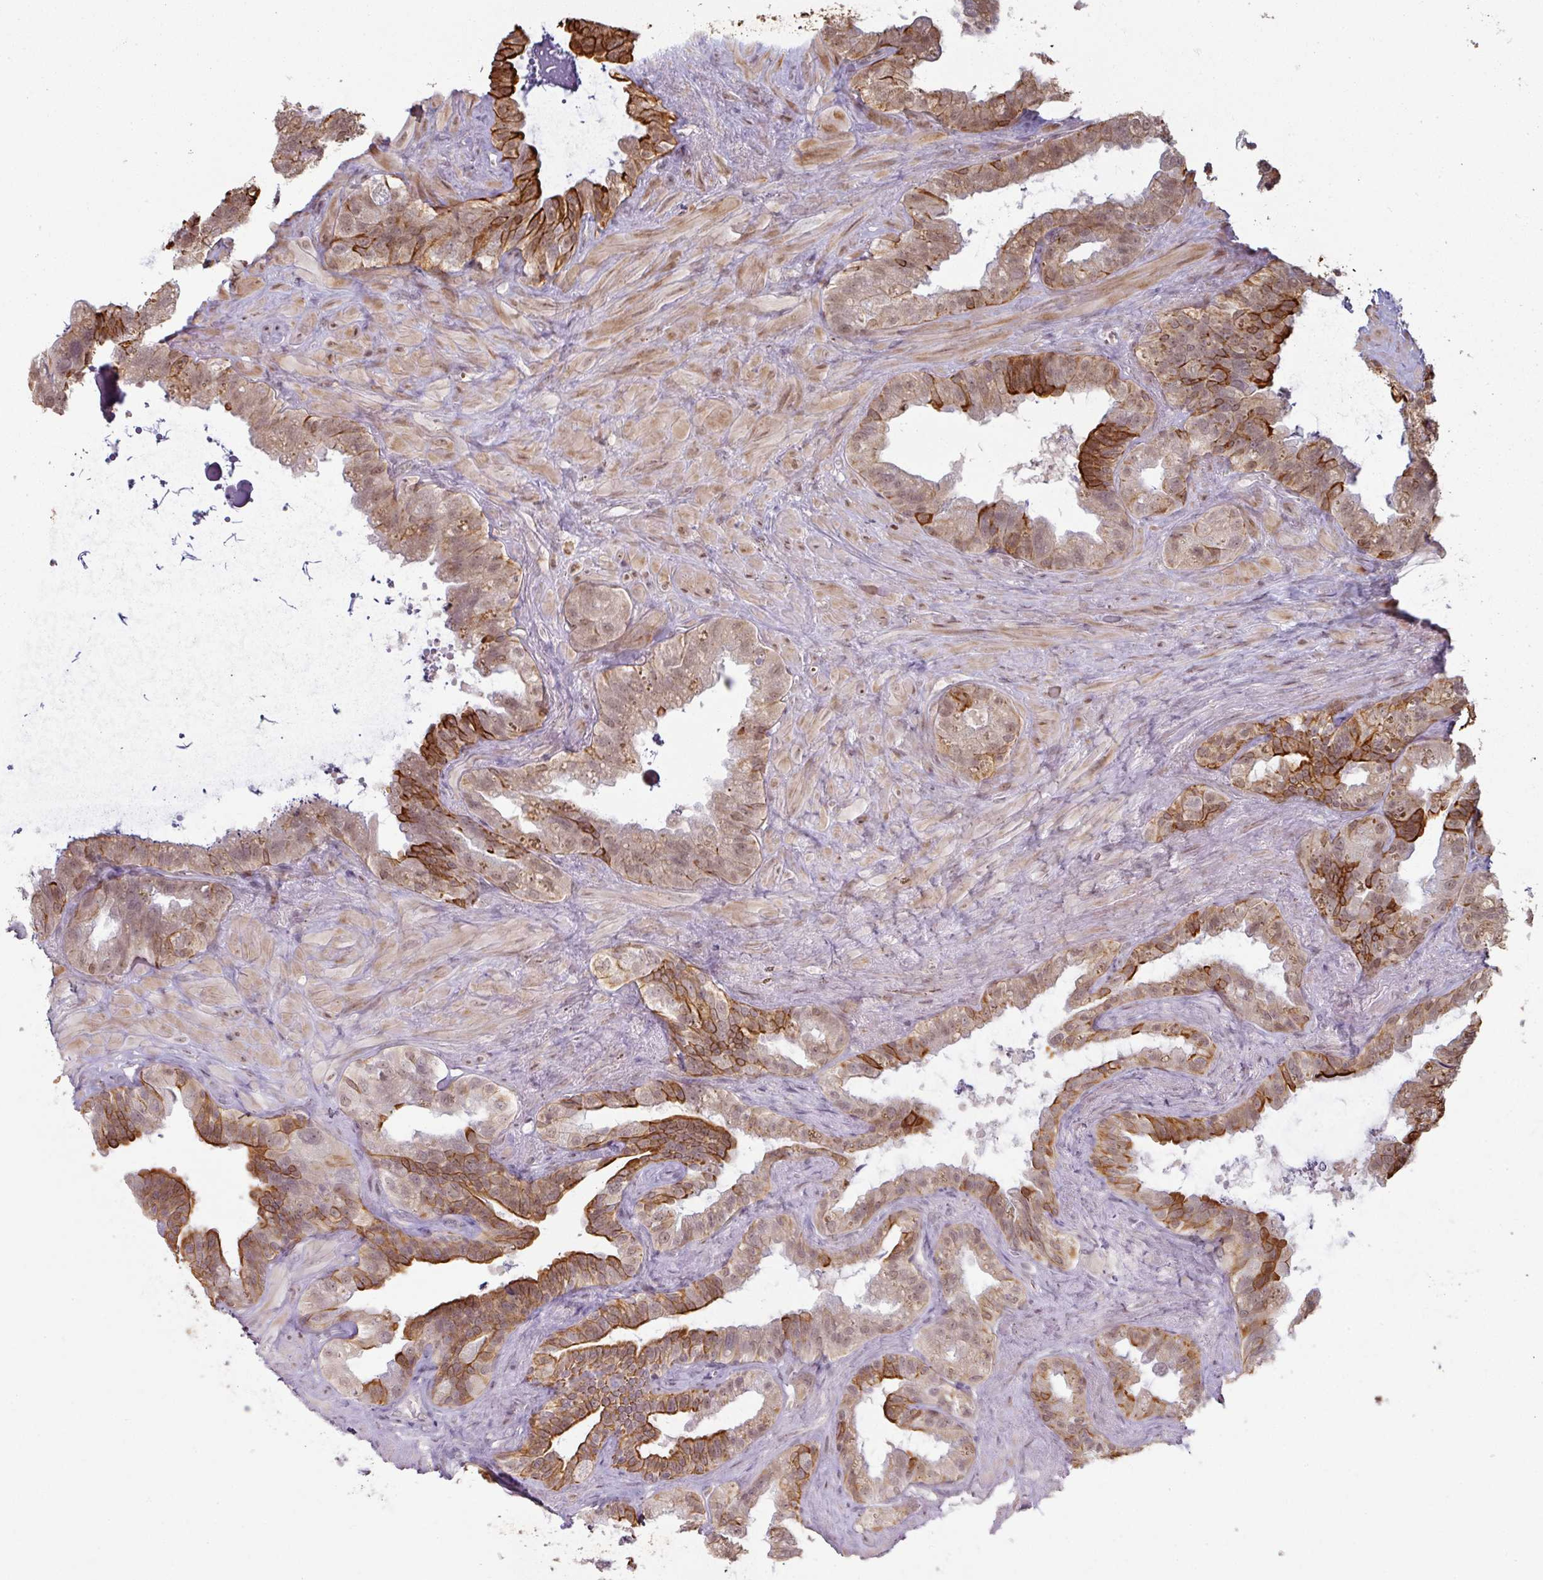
{"staining": {"intensity": "strong", "quantity": "<25%", "location": "cytoplasmic/membranous"}, "tissue": "seminal vesicle", "cell_type": "Glandular cells", "image_type": "normal", "snomed": [{"axis": "morphology", "description": "Normal tissue, NOS"}, {"axis": "topography", "description": "Seminal veicle"}, {"axis": "topography", "description": "Peripheral nerve tissue"}], "caption": "A brown stain labels strong cytoplasmic/membranous staining of a protein in glandular cells of normal seminal vesicle. Nuclei are stained in blue.", "gene": "GTF2H3", "patient": {"sex": "male", "age": 76}}